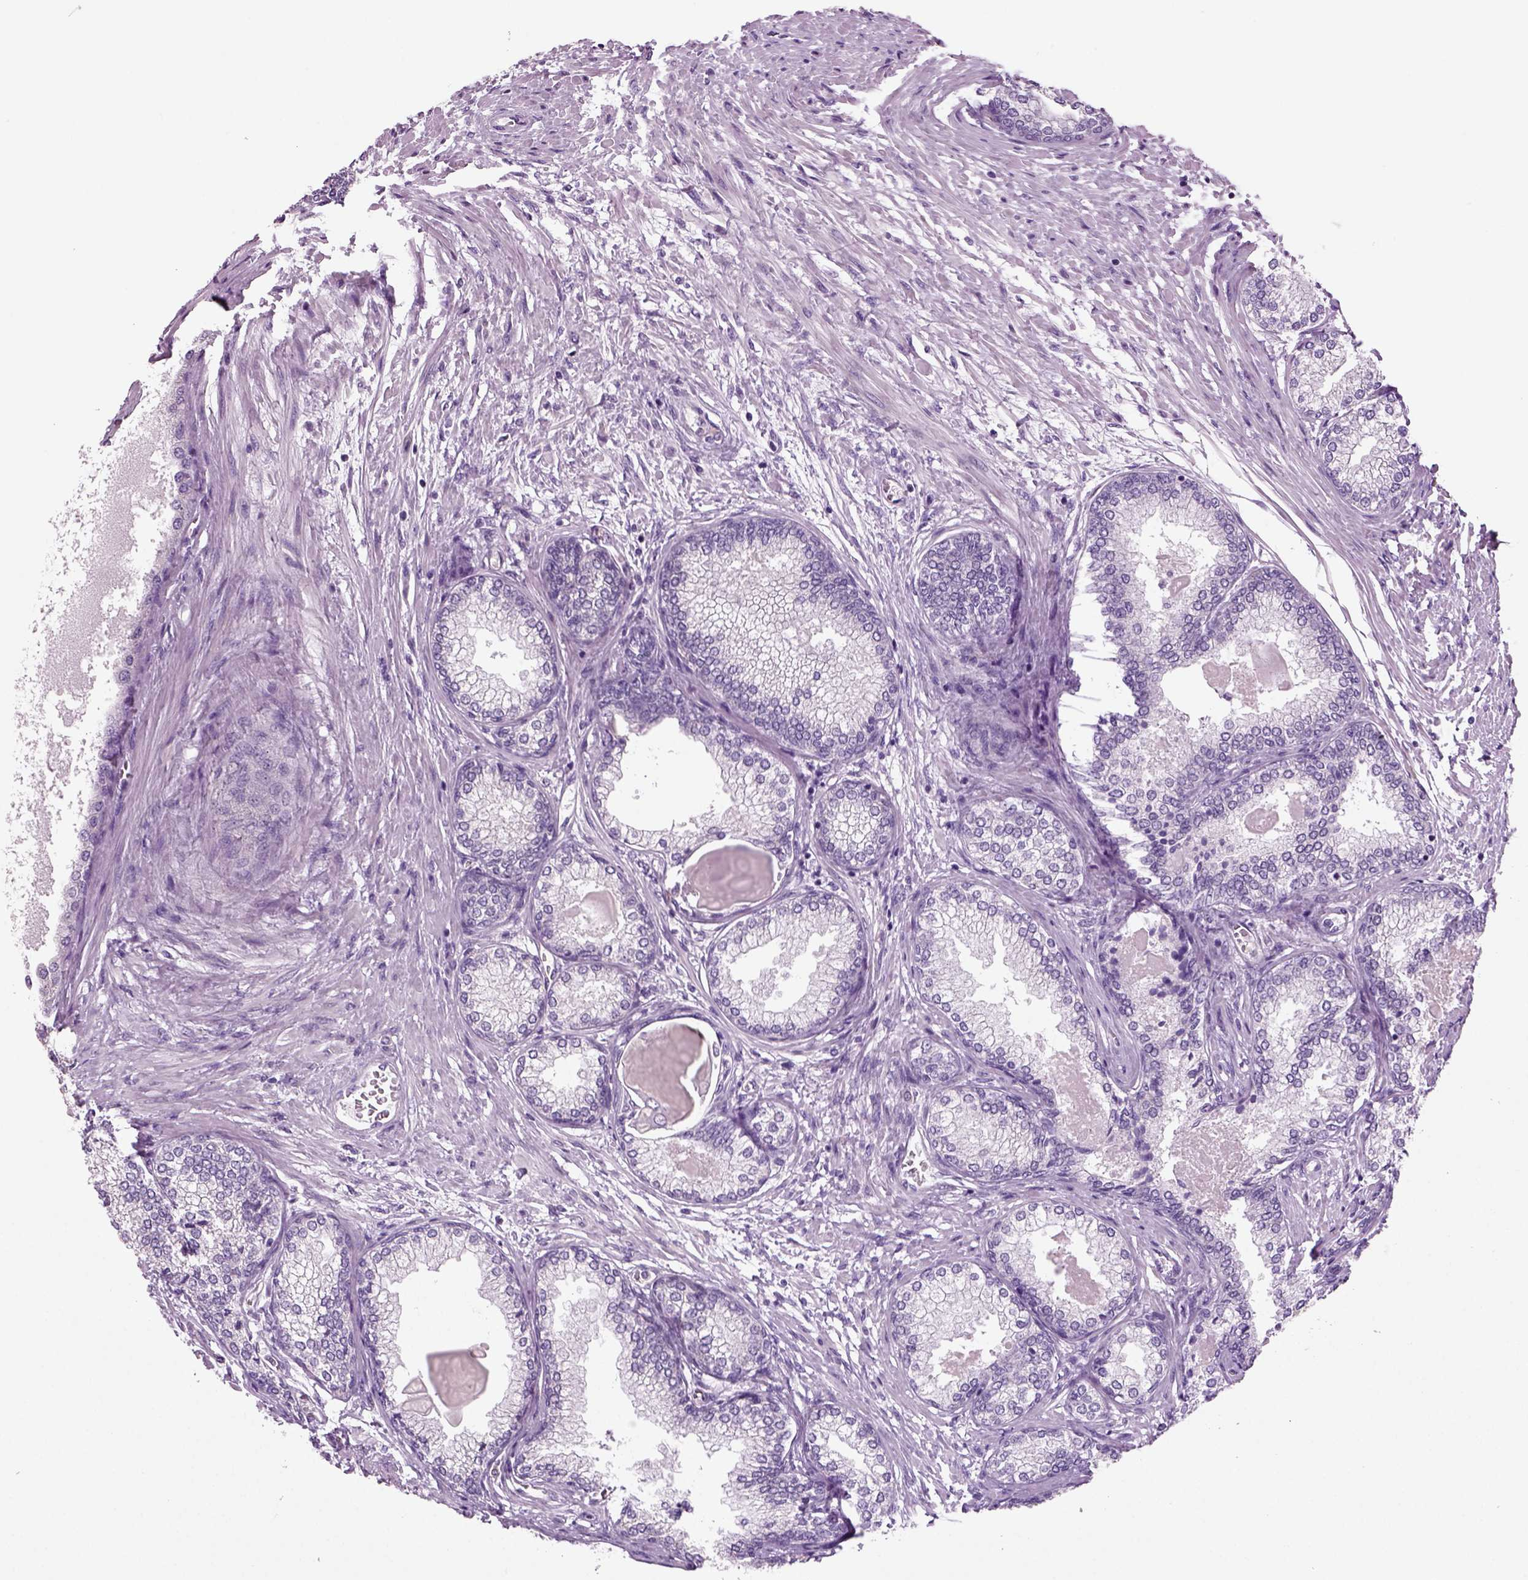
{"staining": {"intensity": "negative", "quantity": "none", "location": "none"}, "tissue": "prostate", "cell_type": "Glandular cells", "image_type": "normal", "snomed": [{"axis": "morphology", "description": "Normal tissue, NOS"}, {"axis": "topography", "description": "Prostate"}], "caption": "Photomicrograph shows no protein positivity in glandular cells of normal prostate. The staining was performed using DAB (3,3'-diaminobenzidine) to visualize the protein expression in brown, while the nuclei were stained in blue with hematoxylin (Magnification: 20x).", "gene": "COL9A2", "patient": {"sex": "male", "age": 72}}